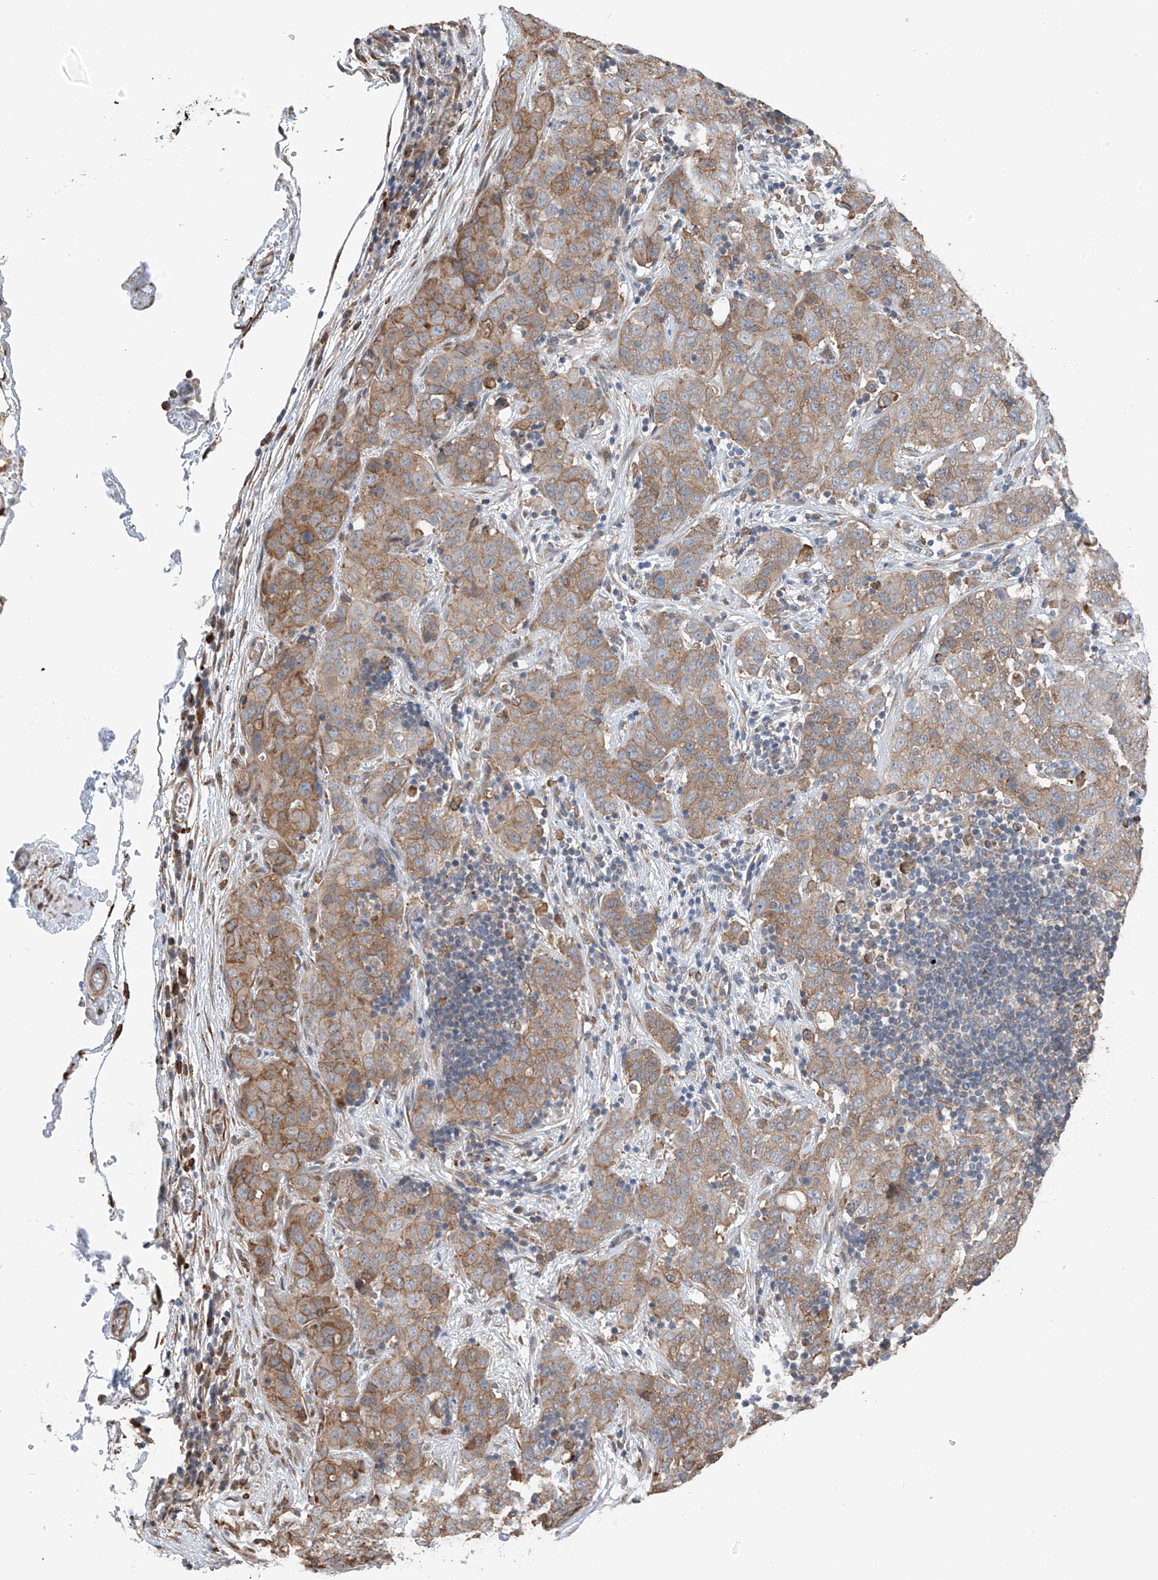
{"staining": {"intensity": "moderate", "quantity": ">75%", "location": "cytoplasmic/membranous"}, "tissue": "stomach cancer", "cell_type": "Tumor cells", "image_type": "cancer", "snomed": [{"axis": "morphology", "description": "Normal tissue, NOS"}, {"axis": "morphology", "description": "Adenocarcinoma, NOS"}, {"axis": "topography", "description": "Lymph node"}, {"axis": "topography", "description": "Stomach"}], "caption": "Protein expression analysis of human stomach cancer reveals moderate cytoplasmic/membranous staining in about >75% of tumor cells.", "gene": "ZNF189", "patient": {"sex": "male", "age": 48}}